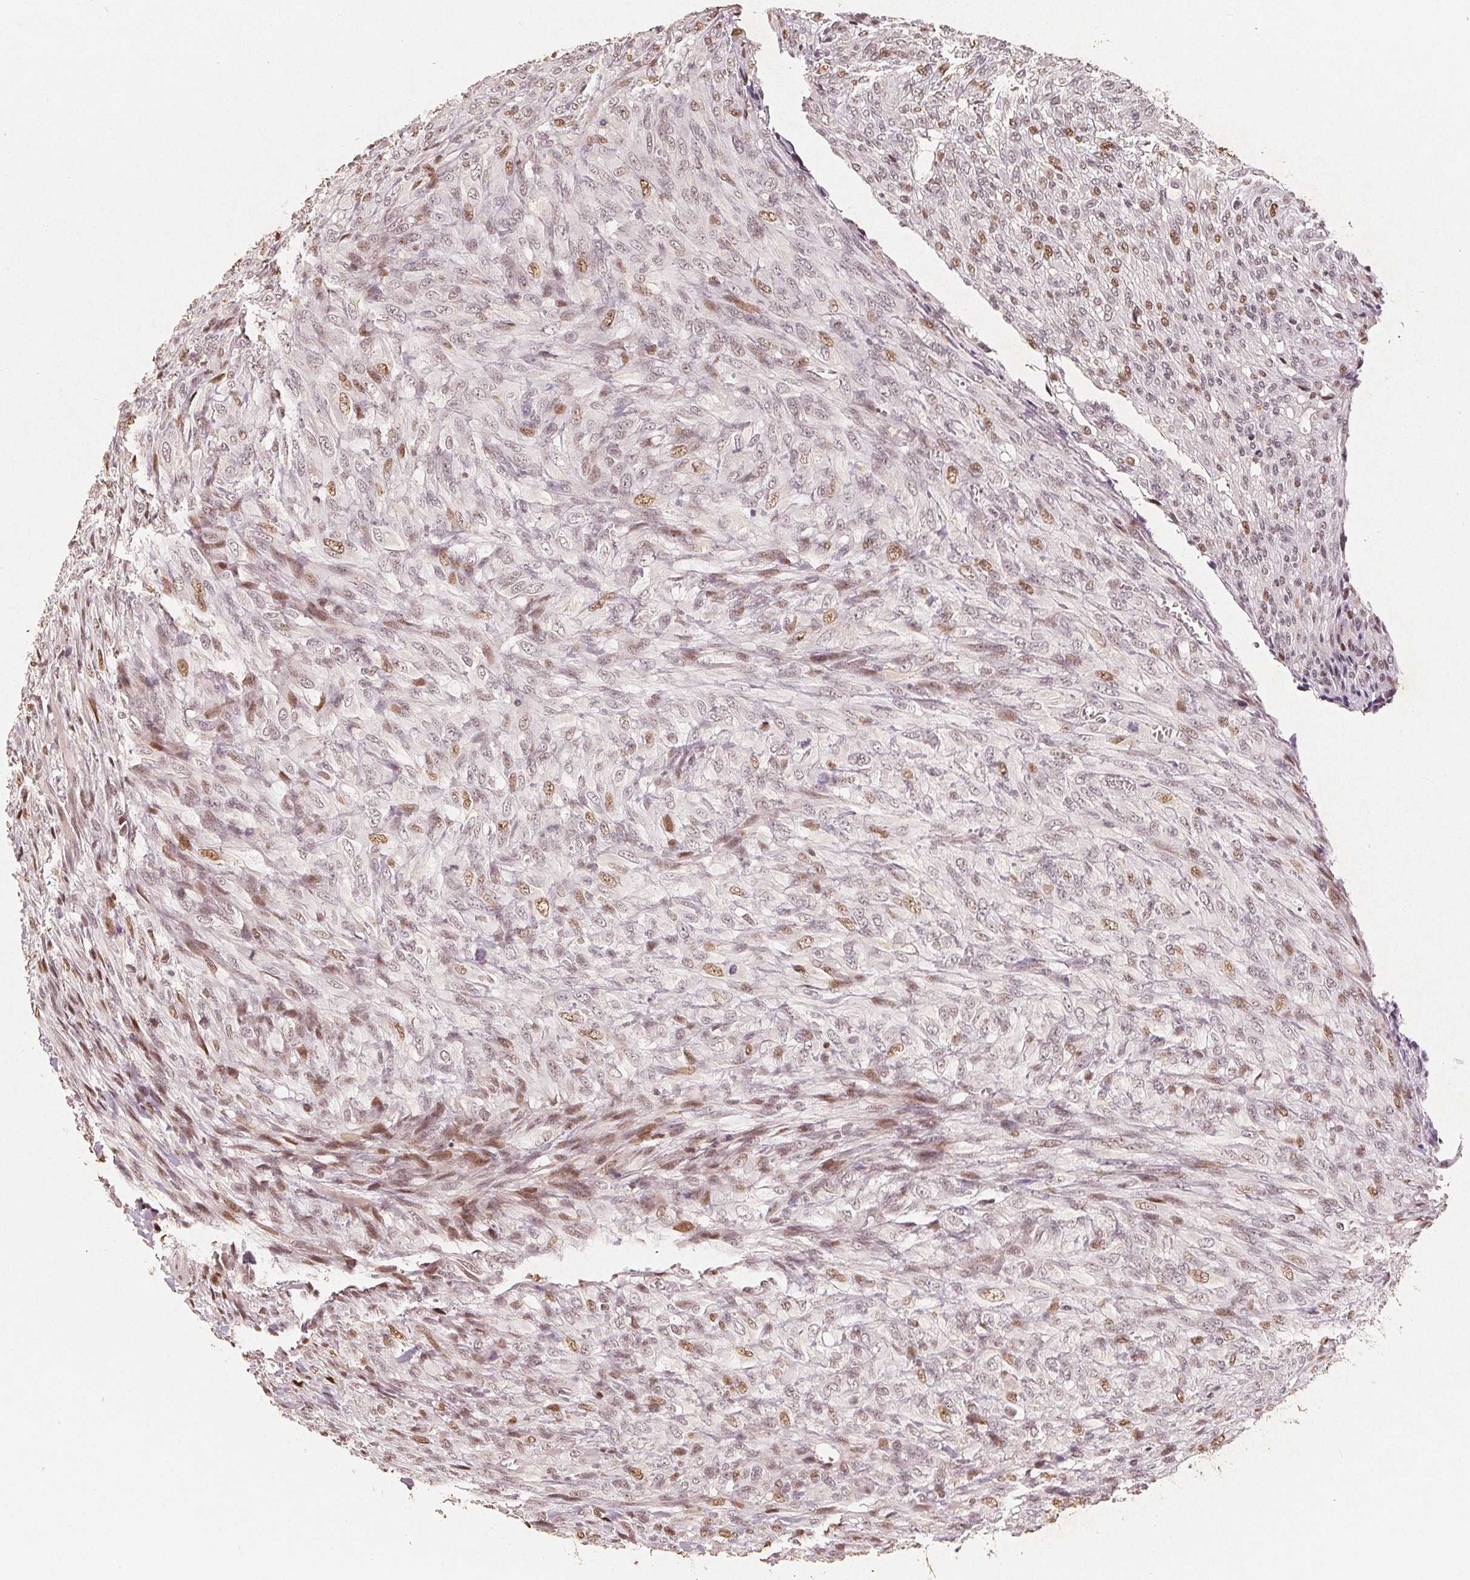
{"staining": {"intensity": "weak", "quantity": "25%-75%", "location": "nuclear"}, "tissue": "renal cancer", "cell_type": "Tumor cells", "image_type": "cancer", "snomed": [{"axis": "morphology", "description": "Adenocarcinoma, NOS"}, {"axis": "topography", "description": "Kidney"}], "caption": "Renal cancer was stained to show a protein in brown. There is low levels of weak nuclear expression in approximately 25%-75% of tumor cells. The staining was performed using DAB to visualize the protein expression in brown, while the nuclei were stained in blue with hematoxylin (Magnification: 20x).", "gene": "CCDC138", "patient": {"sex": "male", "age": 58}}